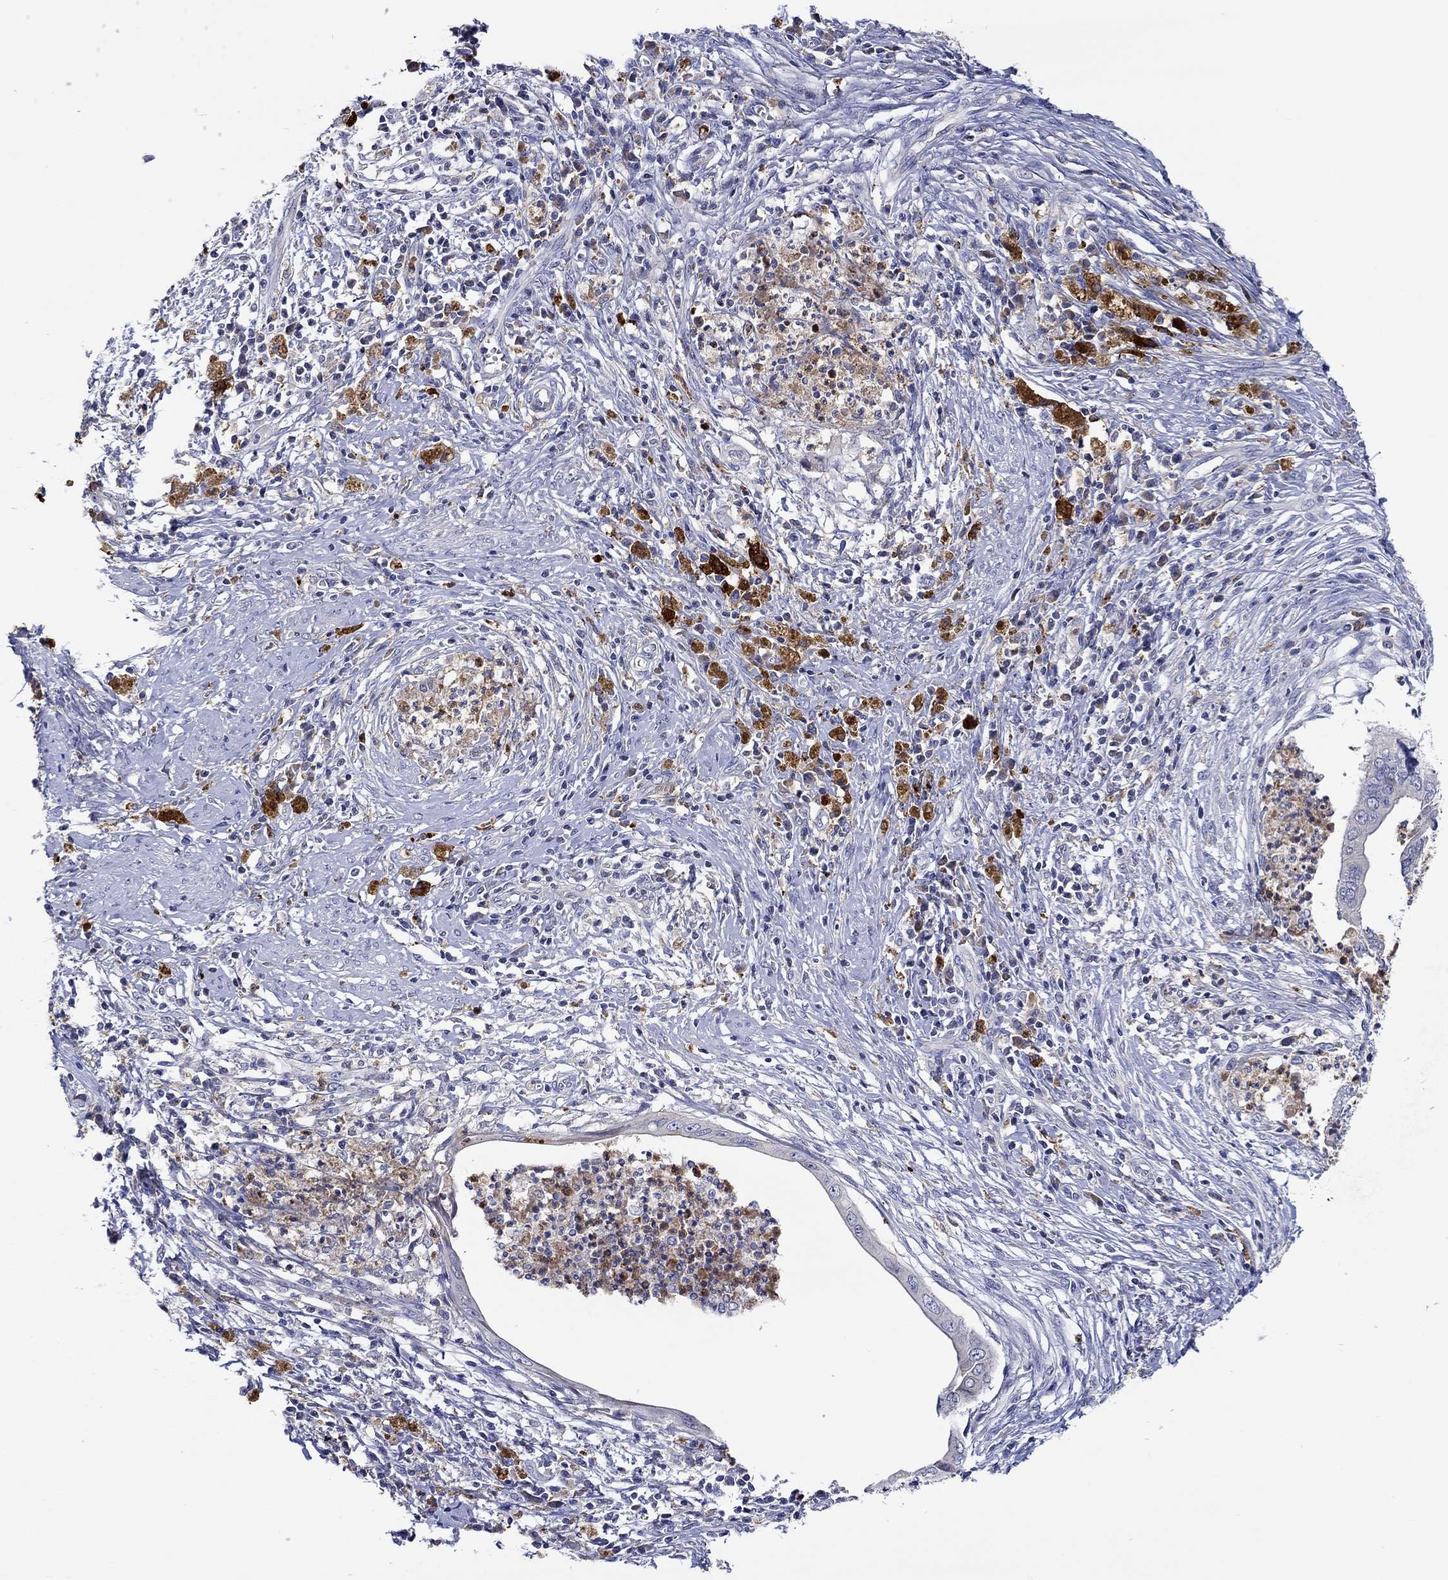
{"staining": {"intensity": "negative", "quantity": "none", "location": "none"}, "tissue": "cervical cancer", "cell_type": "Tumor cells", "image_type": "cancer", "snomed": [{"axis": "morphology", "description": "Adenocarcinoma, NOS"}, {"axis": "topography", "description": "Cervix"}], "caption": "Micrograph shows no protein staining in tumor cells of cervical adenocarcinoma tissue.", "gene": "CHIT1", "patient": {"sex": "female", "age": 42}}